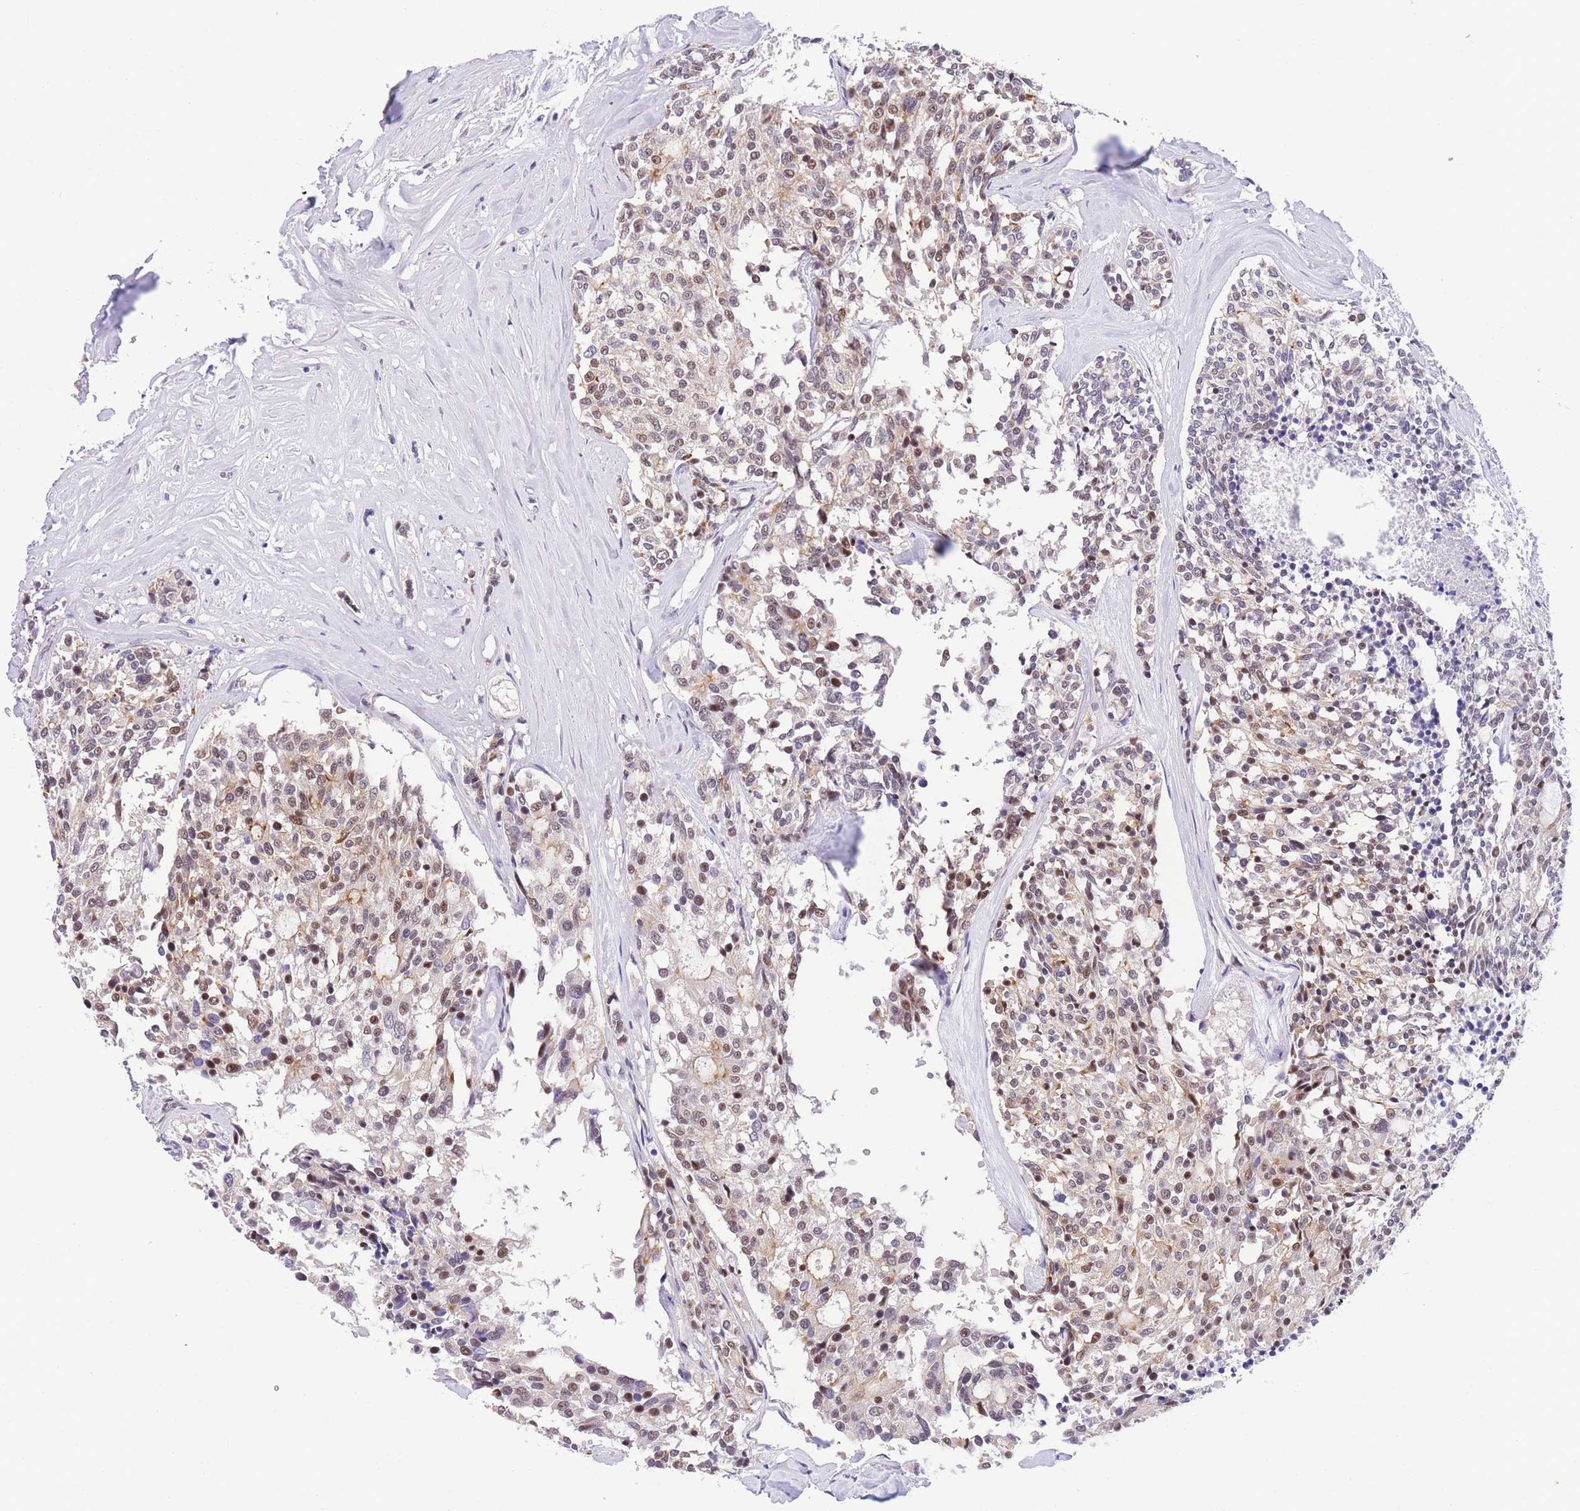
{"staining": {"intensity": "weak", "quantity": "25%-75%", "location": "nuclear"}, "tissue": "carcinoid", "cell_type": "Tumor cells", "image_type": "cancer", "snomed": [{"axis": "morphology", "description": "Carcinoid, malignant, NOS"}, {"axis": "topography", "description": "Pancreas"}], "caption": "Immunohistochemical staining of carcinoid shows low levels of weak nuclear protein expression in approximately 25%-75% of tumor cells. Immunohistochemistry (ihc) stains the protein in brown and the nuclei are stained blue.", "gene": "SLC35F2", "patient": {"sex": "female", "age": 54}}